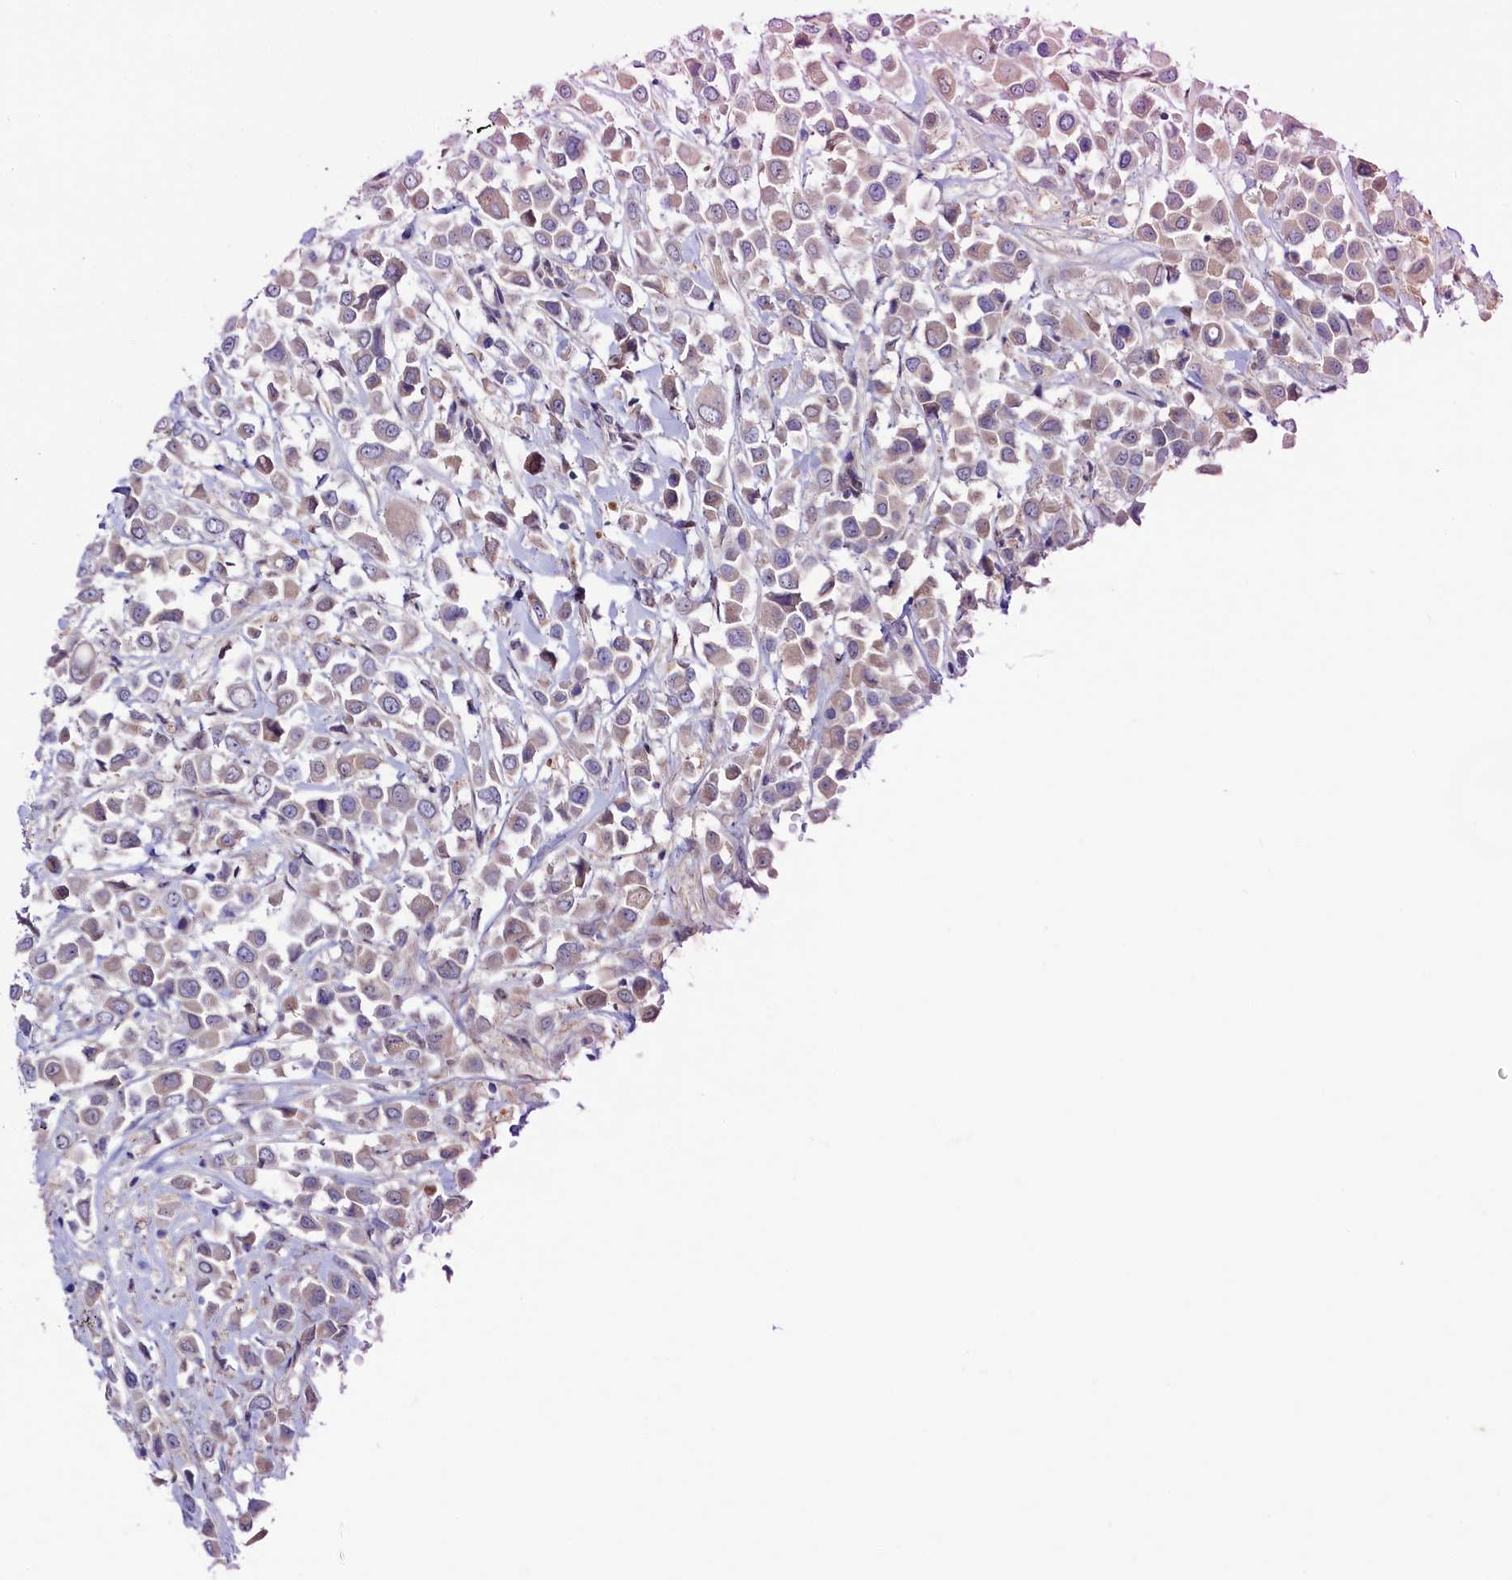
{"staining": {"intensity": "weak", "quantity": "25%-75%", "location": "cytoplasmic/membranous"}, "tissue": "breast cancer", "cell_type": "Tumor cells", "image_type": "cancer", "snomed": [{"axis": "morphology", "description": "Duct carcinoma"}, {"axis": "topography", "description": "Breast"}], "caption": "Immunohistochemical staining of human breast cancer demonstrates low levels of weak cytoplasmic/membranous protein staining in about 25%-75% of tumor cells.", "gene": "ASTE1", "patient": {"sex": "female", "age": 61}}